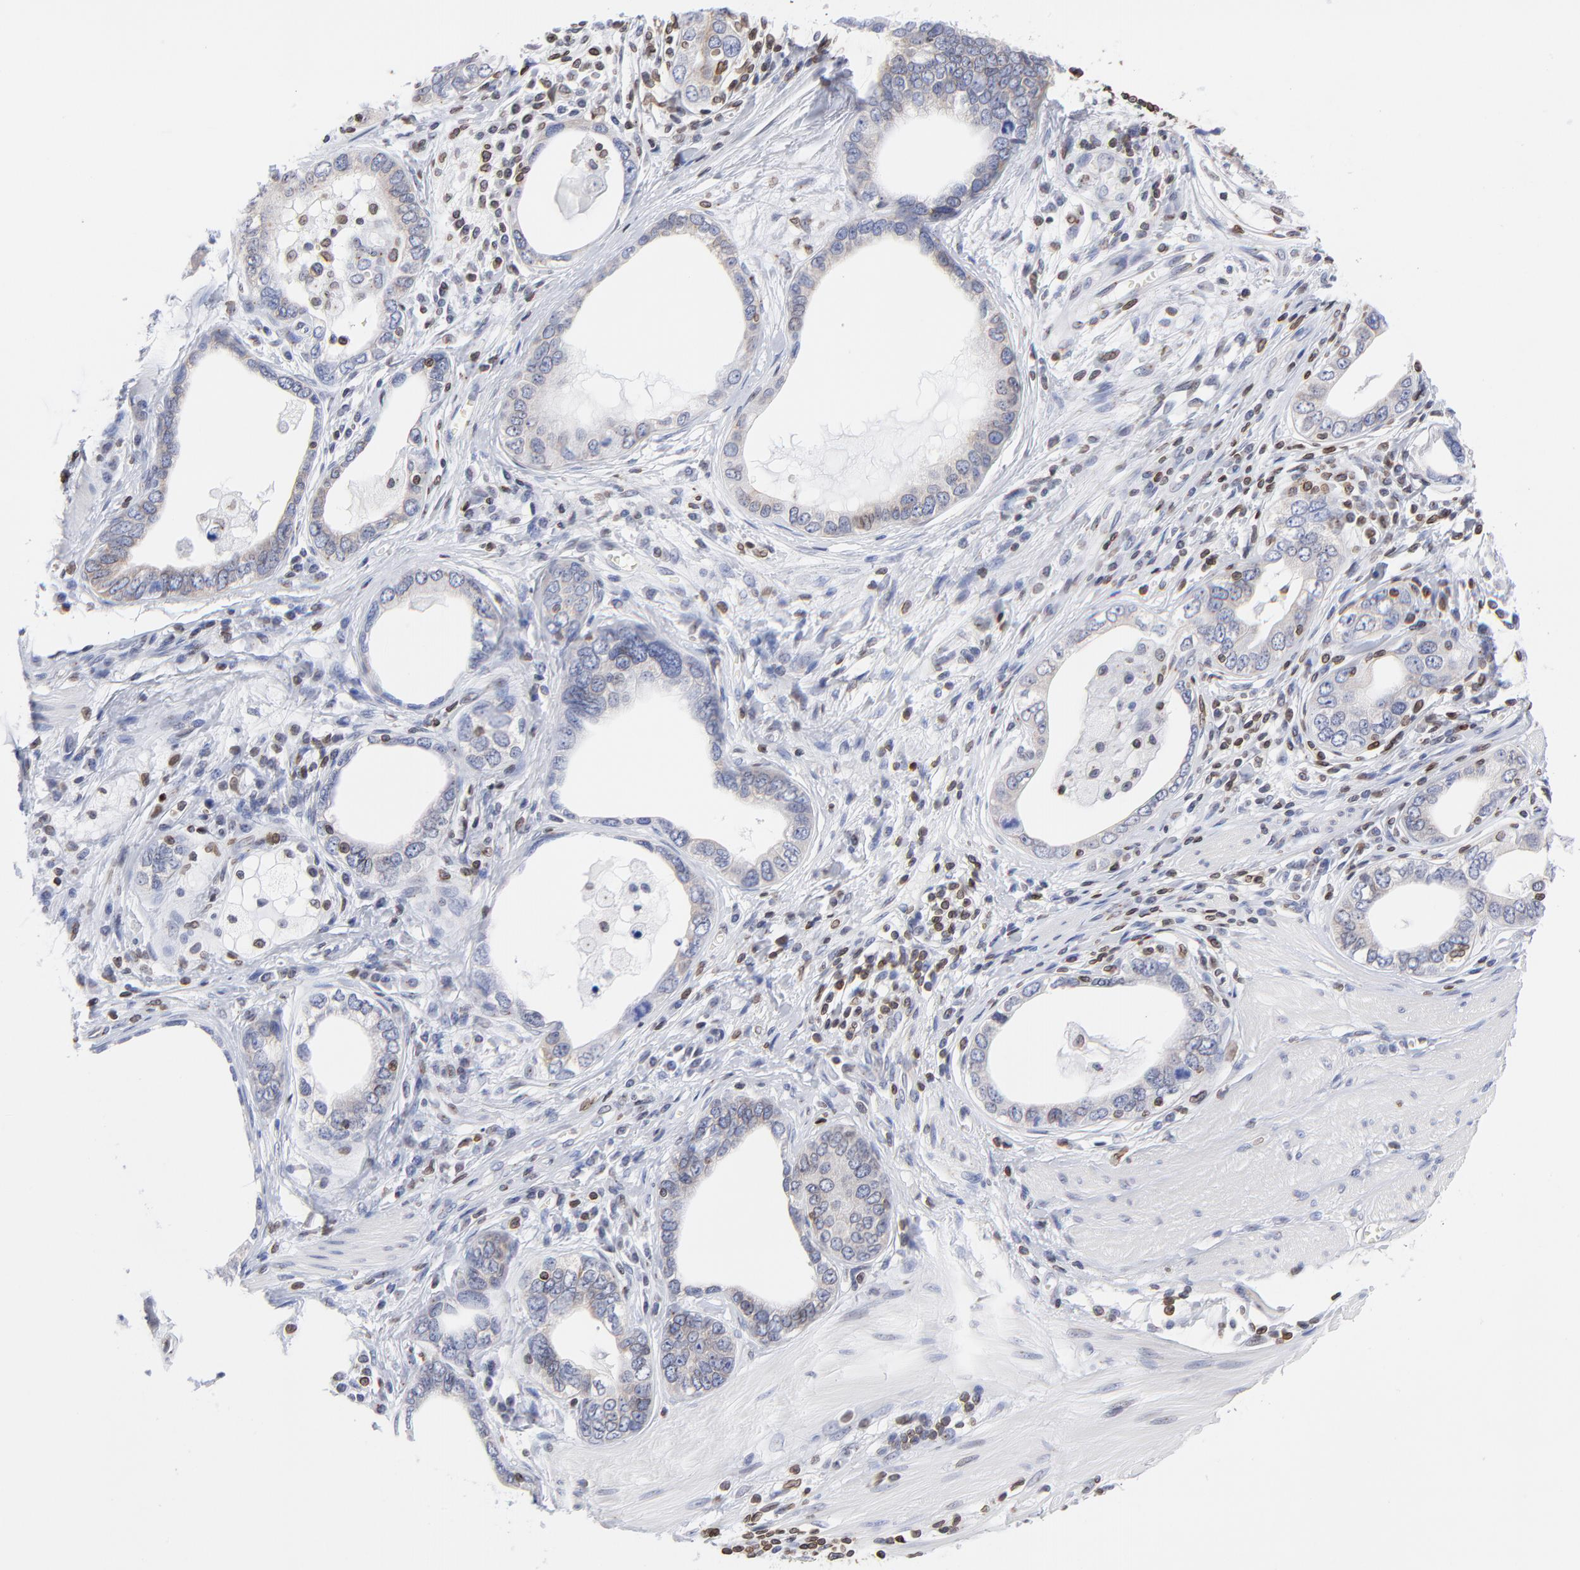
{"staining": {"intensity": "weak", "quantity": "<25%", "location": "cytoplasmic/membranous"}, "tissue": "stomach cancer", "cell_type": "Tumor cells", "image_type": "cancer", "snomed": [{"axis": "morphology", "description": "Adenocarcinoma, NOS"}, {"axis": "topography", "description": "Stomach, lower"}], "caption": "This is an IHC image of stomach cancer. There is no staining in tumor cells.", "gene": "THAP7", "patient": {"sex": "female", "age": 93}}